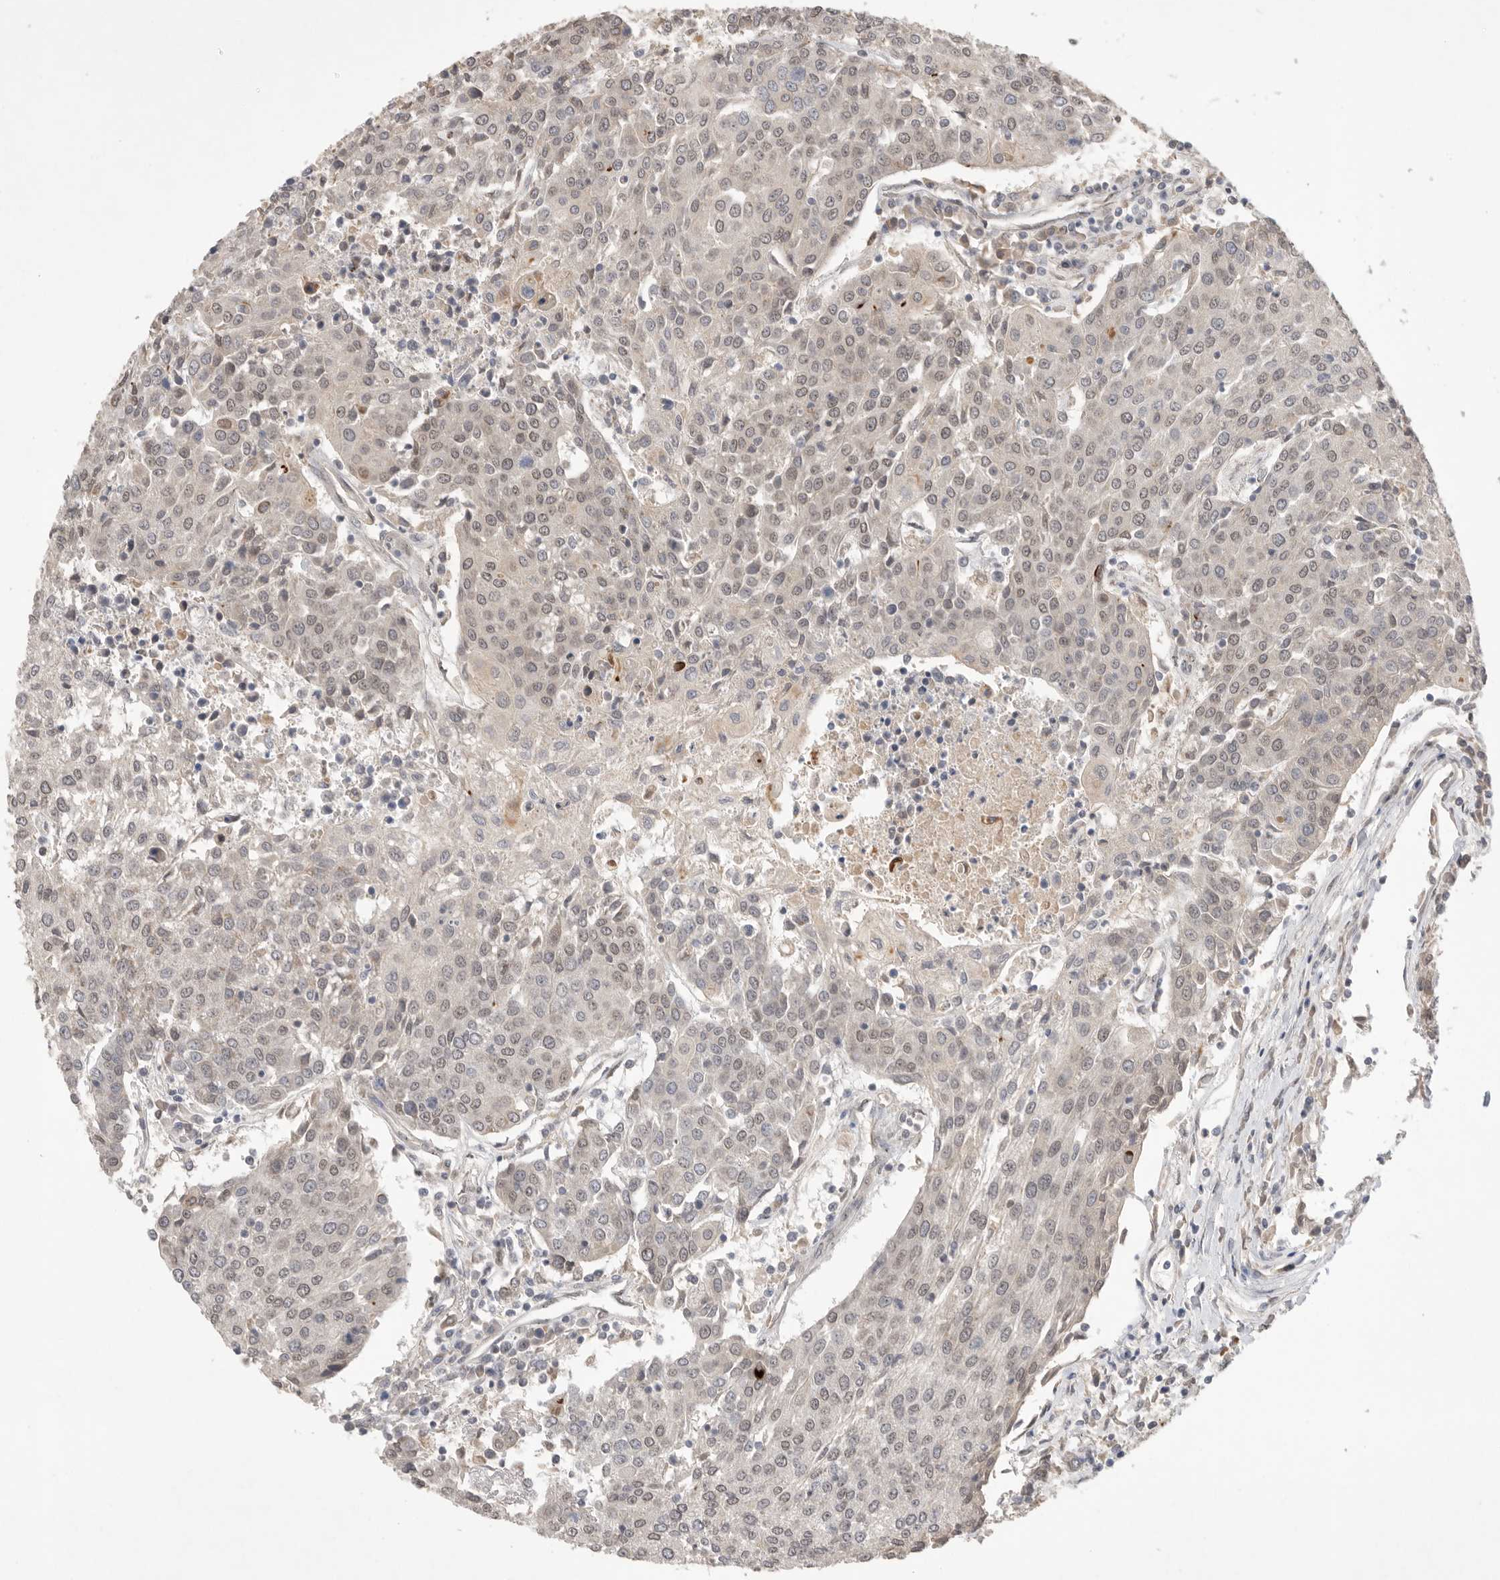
{"staining": {"intensity": "weak", "quantity": "25%-75%", "location": "nuclear"}, "tissue": "urothelial cancer", "cell_type": "Tumor cells", "image_type": "cancer", "snomed": [{"axis": "morphology", "description": "Urothelial carcinoma, High grade"}, {"axis": "topography", "description": "Urinary bladder"}], "caption": "Weak nuclear protein positivity is appreciated in approximately 25%-75% of tumor cells in urothelial cancer.", "gene": "LEMD3", "patient": {"sex": "female", "age": 85}}